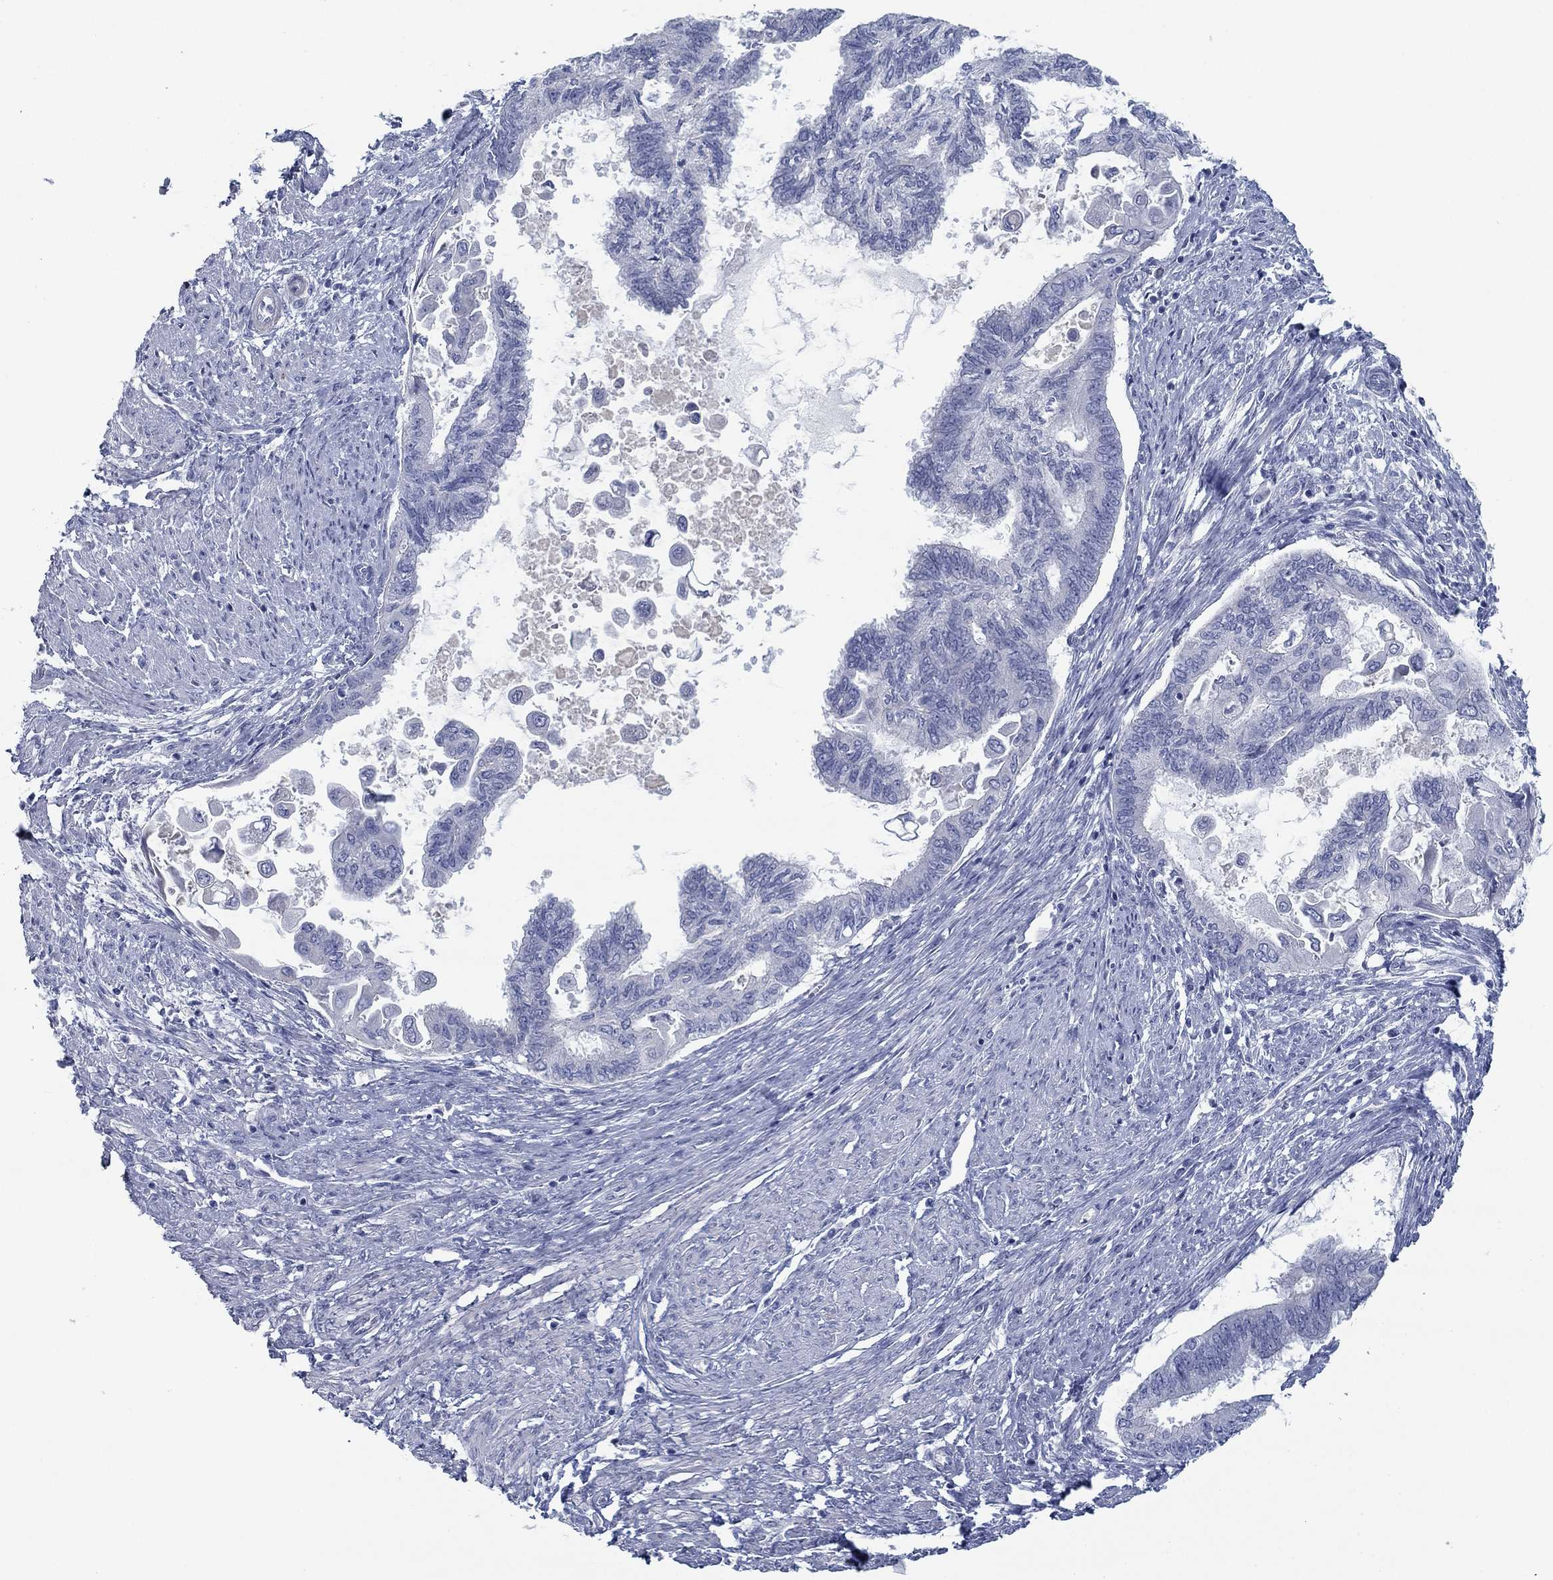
{"staining": {"intensity": "negative", "quantity": "none", "location": "none"}, "tissue": "endometrial cancer", "cell_type": "Tumor cells", "image_type": "cancer", "snomed": [{"axis": "morphology", "description": "Adenocarcinoma, NOS"}, {"axis": "topography", "description": "Endometrium"}], "caption": "IHC histopathology image of neoplastic tissue: adenocarcinoma (endometrial) stained with DAB demonstrates no significant protein positivity in tumor cells.", "gene": "APOC3", "patient": {"sex": "female", "age": 86}}